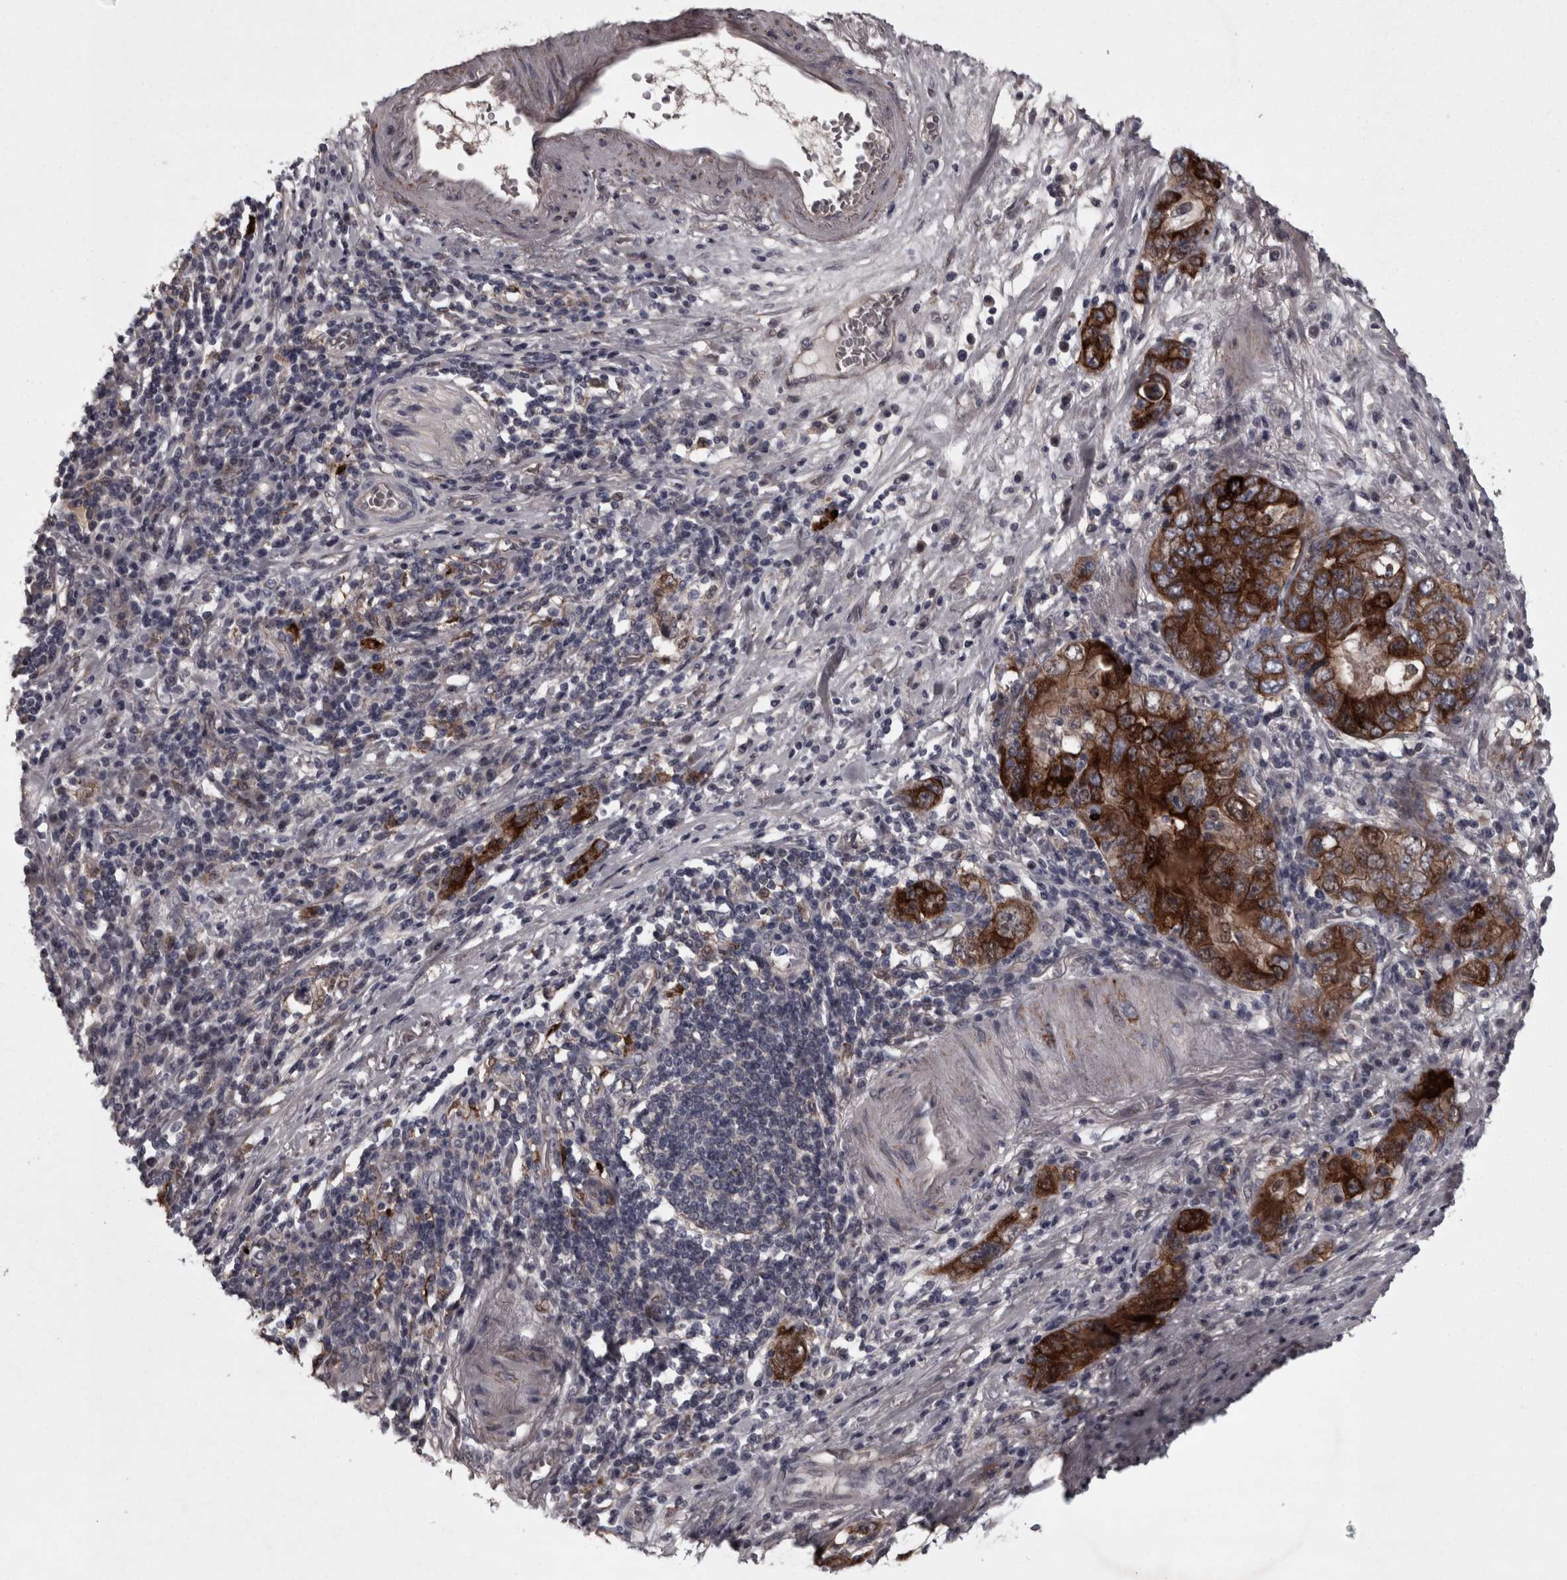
{"staining": {"intensity": "strong", "quantity": ">75%", "location": "cytoplasmic/membranous"}, "tissue": "stomach cancer", "cell_type": "Tumor cells", "image_type": "cancer", "snomed": [{"axis": "morphology", "description": "Adenocarcinoma, NOS"}, {"axis": "topography", "description": "Stomach, lower"}], "caption": "Immunohistochemical staining of human adenocarcinoma (stomach) displays high levels of strong cytoplasmic/membranous staining in approximately >75% of tumor cells. (Brightfield microscopy of DAB IHC at high magnification).", "gene": "PCDH17", "patient": {"sex": "female", "age": 93}}